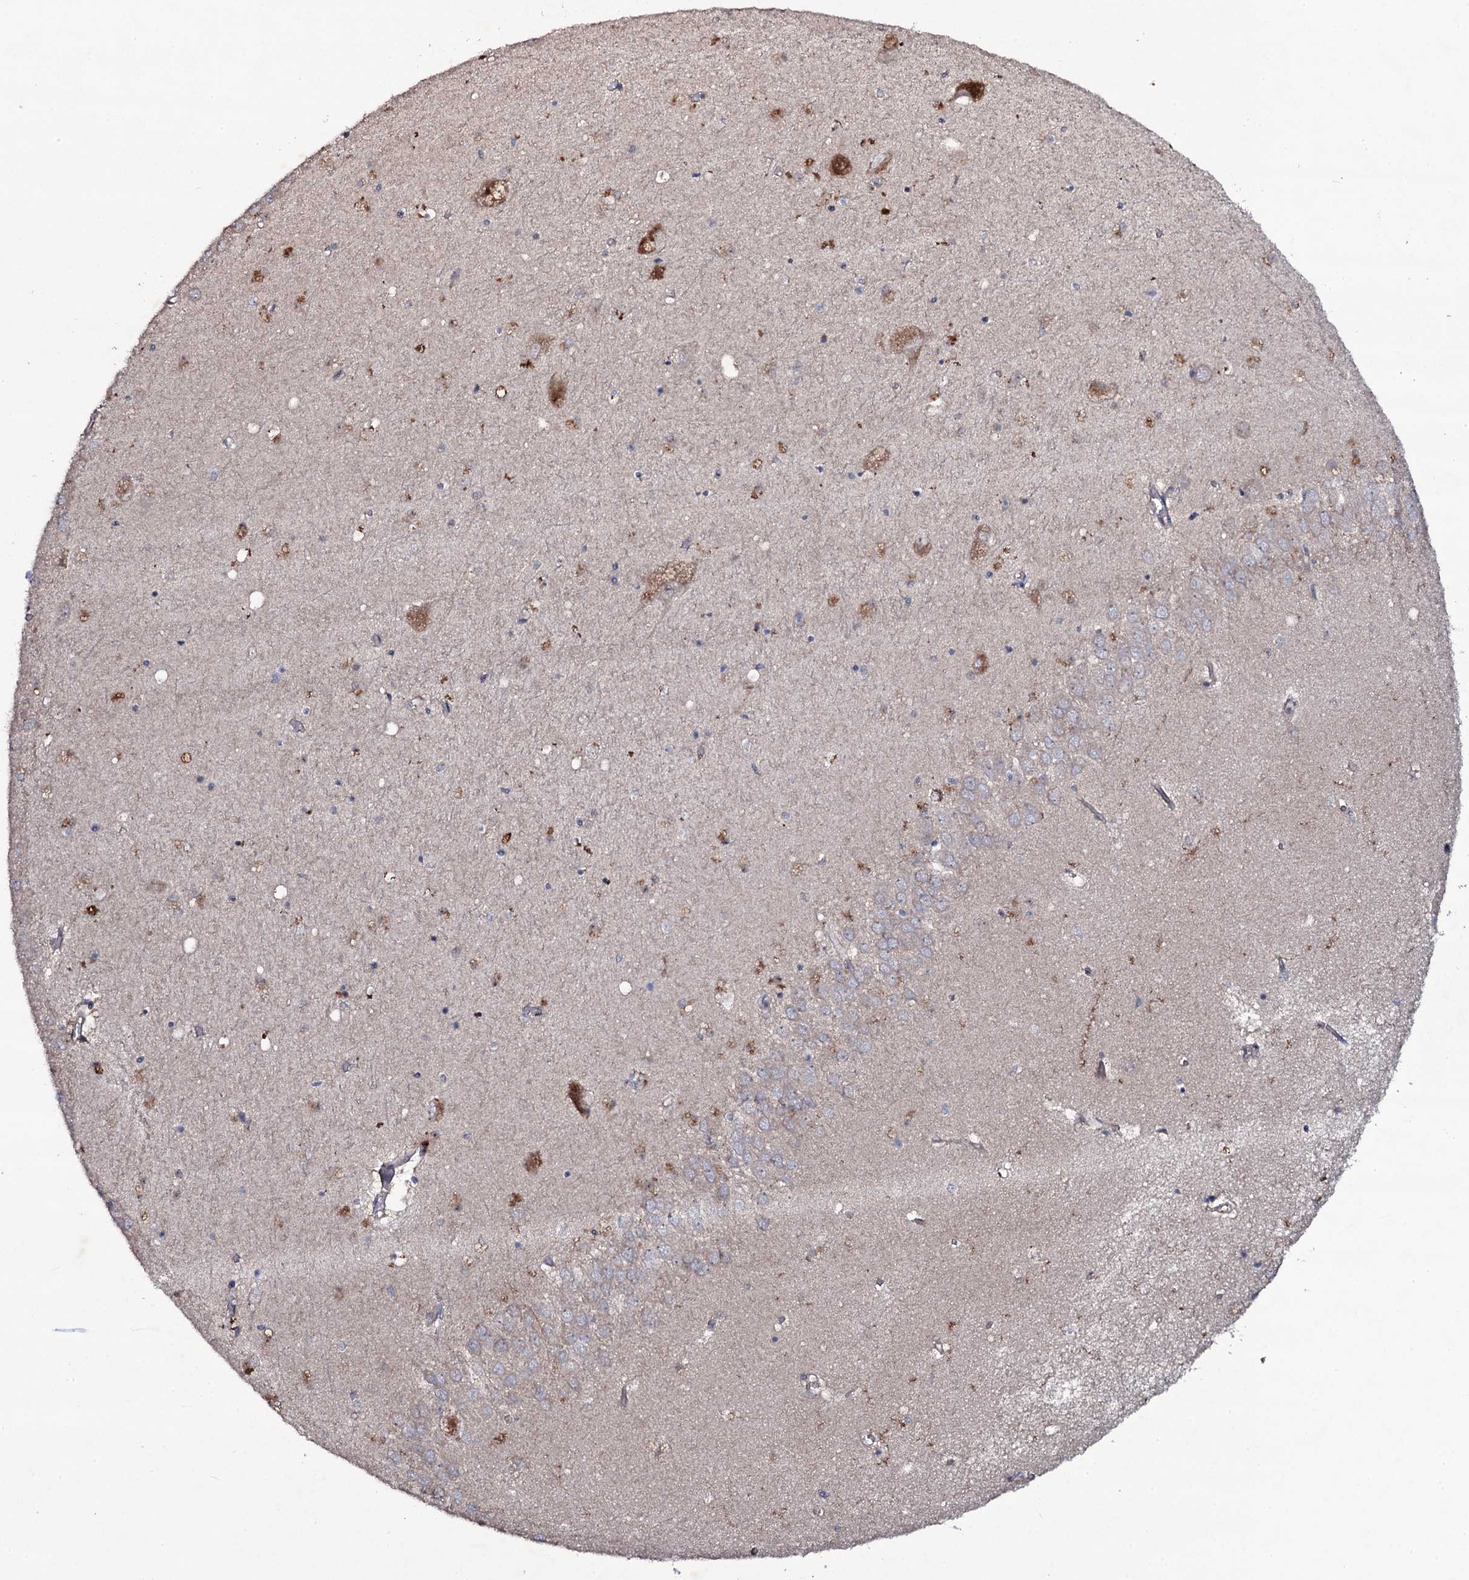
{"staining": {"intensity": "negative", "quantity": "none", "location": "none"}, "tissue": "hippocampus", "cell_type": "Glial cells", "image_type": "normal", "snomed": [{"axis": "morphology", "description": "Normal tissue, NOS"}, {"axis": "topography", "description": "Hippocampus"}], "caption": "The micrograph exhibits no staining of glial cells in unremarkable hippocampus.", "gene": "SNAP23", "patient": {"sex": "male", "age": 70}}